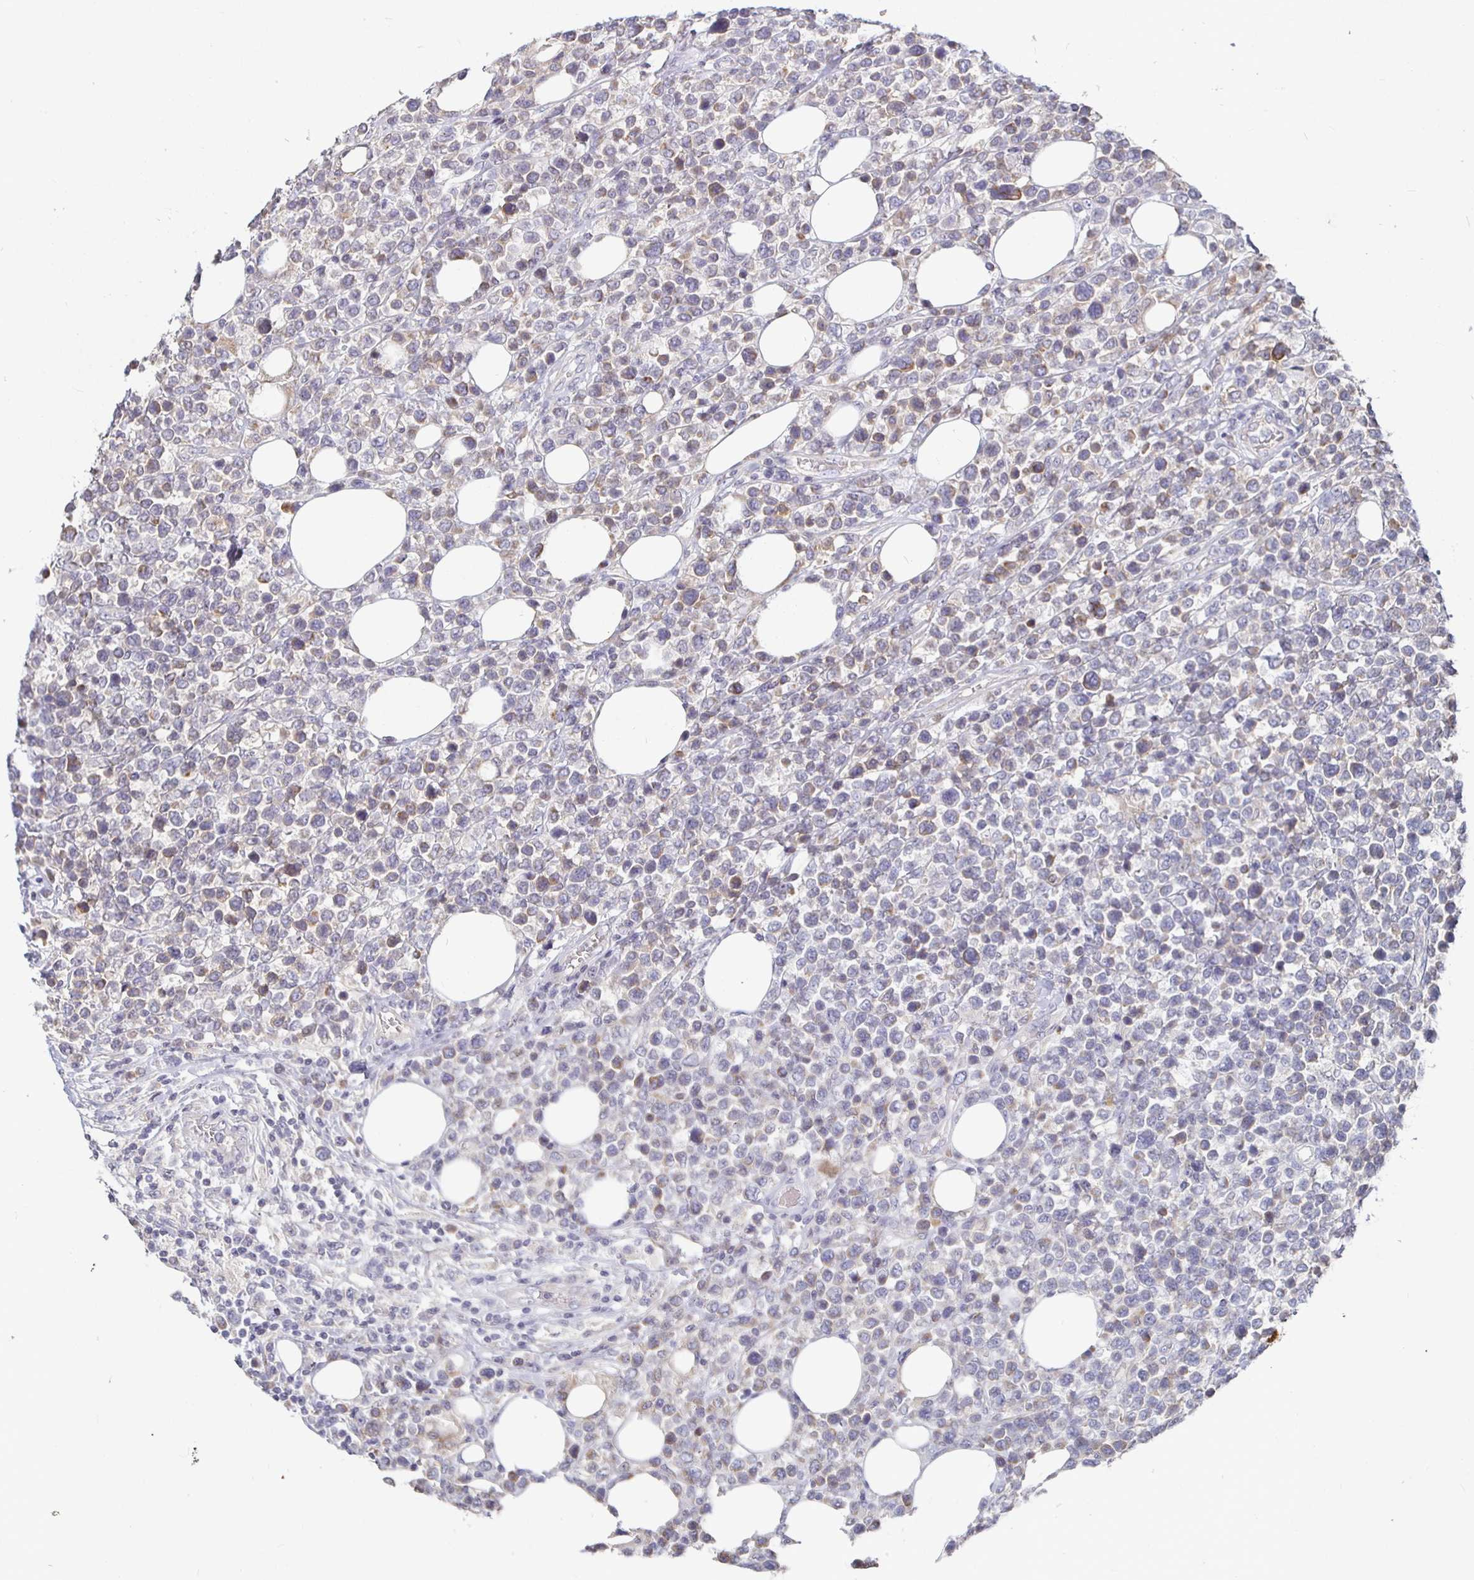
{"staining": {"intensity": "negative", "quantity": "none", "location": "none"}, "tissue": "lymphoma", "cell_type": "Tumor cells", "image_type": "cancer", "snomed": [{"axis": "morphology", "description": "Malignant lymphoma, non-Hodgkin's type, Low grade"}, {"axis": "topography", "description": "Lymph node"}], "caption": "High magnification brightfield microscopy of lymphoma stained with DAB (brown) and counterstained with hematoxylin (blue): tumor cells show no significant staining.", "gene": "RNF144B", "patient": {"sex": "male", "age": 60}}